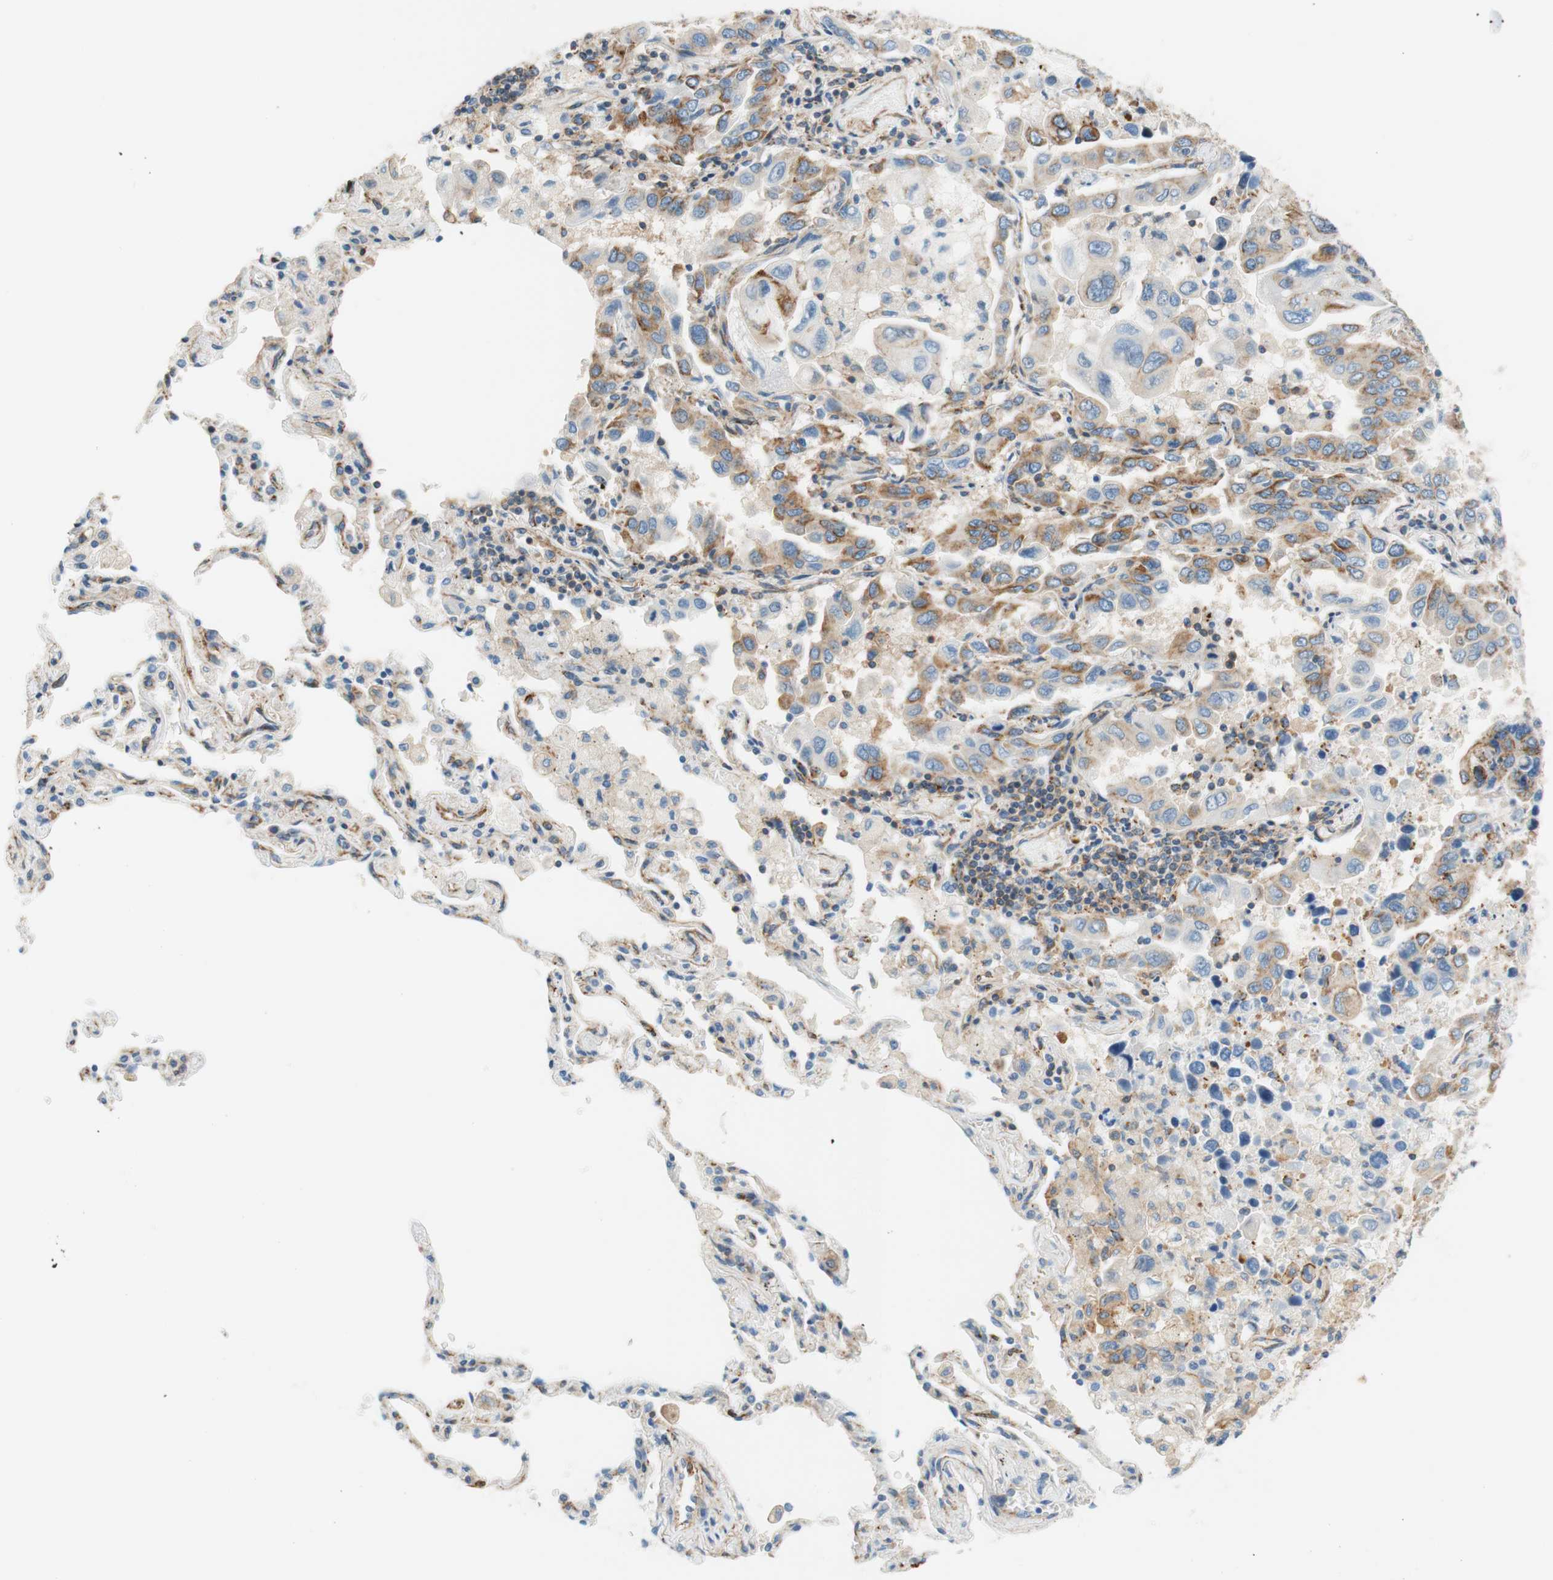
{"staining": {"intensity": "moderate", "quantity": "25%-75%", "location": "cytoplasmic/membranous"}, "tissue": "lung cancer", "cell_type": "Tumor cells", "image_type": "cancer", "snomed": [{"axis": "morphology", "description": "Adenocarcinoma, NOS"}, {"axis": "topography", "description": "Lung"}], "caption": "Moderate cytoplasmic/membranous staining is appreciated in approximately 25%-75% of tumor cells in adenocarcinoma (lung). The staining is performed using DAB brown chromogen to label protein expression. The nuclei are counter-stained blue using hematoxylin.", "gene": "VPS26A", "patient": {"sex": "male", "age": 64}}